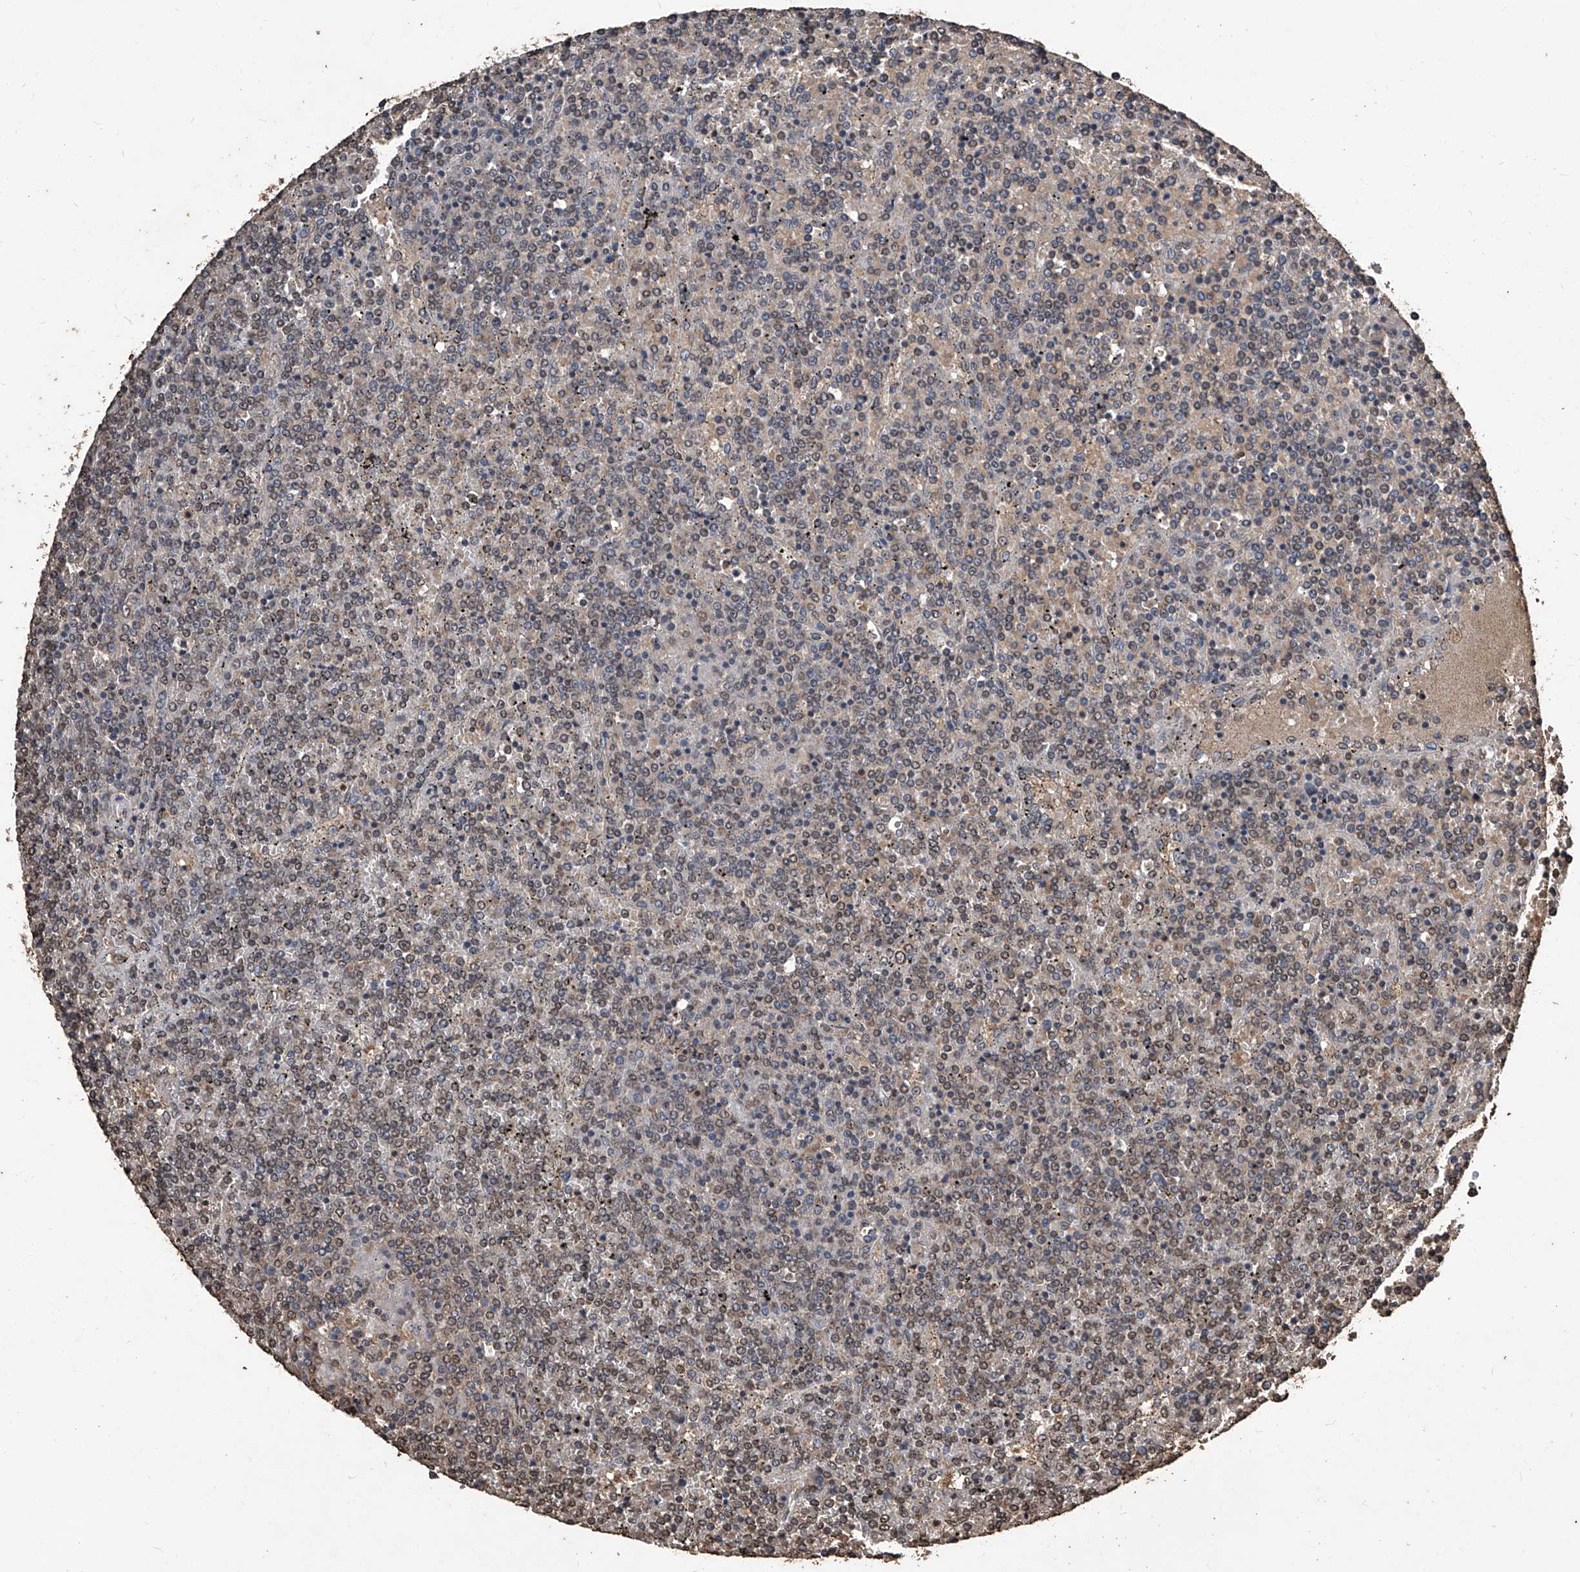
{"staining": {"intensity": "moderate", "quantity": "<25%", "location": "nuclear"}, "tissue": "lymphoma", "cell_type": "Tumor cells", "image_type": "cancer", "snomed": [{"axis": "morphology", "description": "Malignant lymphoma, non-Hodgkin's type, Low grade"}, {"axis": "topography", "description": "Spleen"}], "caption": "This is an image of IHC staining of lymphoma, which shows moderate positivity in the nuclear of tumor cells.", "gene": "STARD7", "patient": {"sex": "female", "age": 19}}